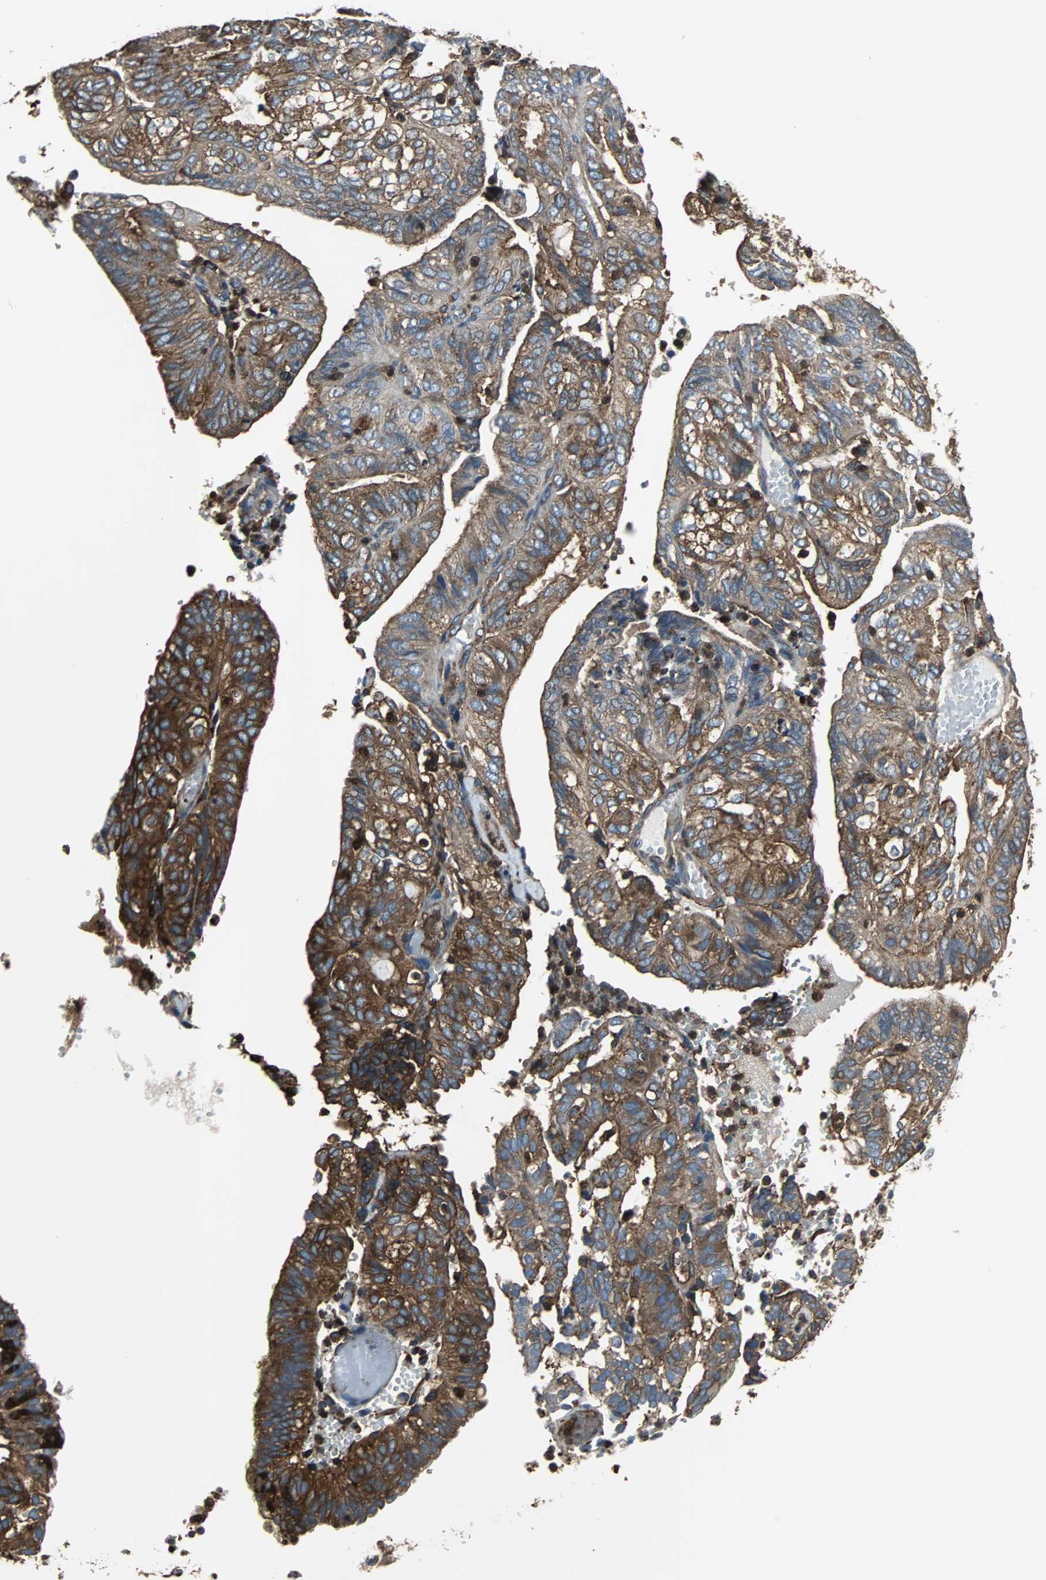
{"staining": {"intensity": "strong", "quantity": ">75%", "location": "cytoplasmic/membranous"}, "tissue": "endometrial cancer", "cell_type": "Tumor cells", "image_type": "cancer", "snomed": [{"axis": "morphology", "description": "Adenocarcinoma, NOS"}, {"axis": "topography", "description": "Uterus"}], "caption": "Immunohistochemical staining of human endometrial cancer shows strong cytoplasmic/membranous protein staining in approximately >75% of tumor cells.", "gene": "ACTN1", "patient": {"sex": "female", "age": 60}}